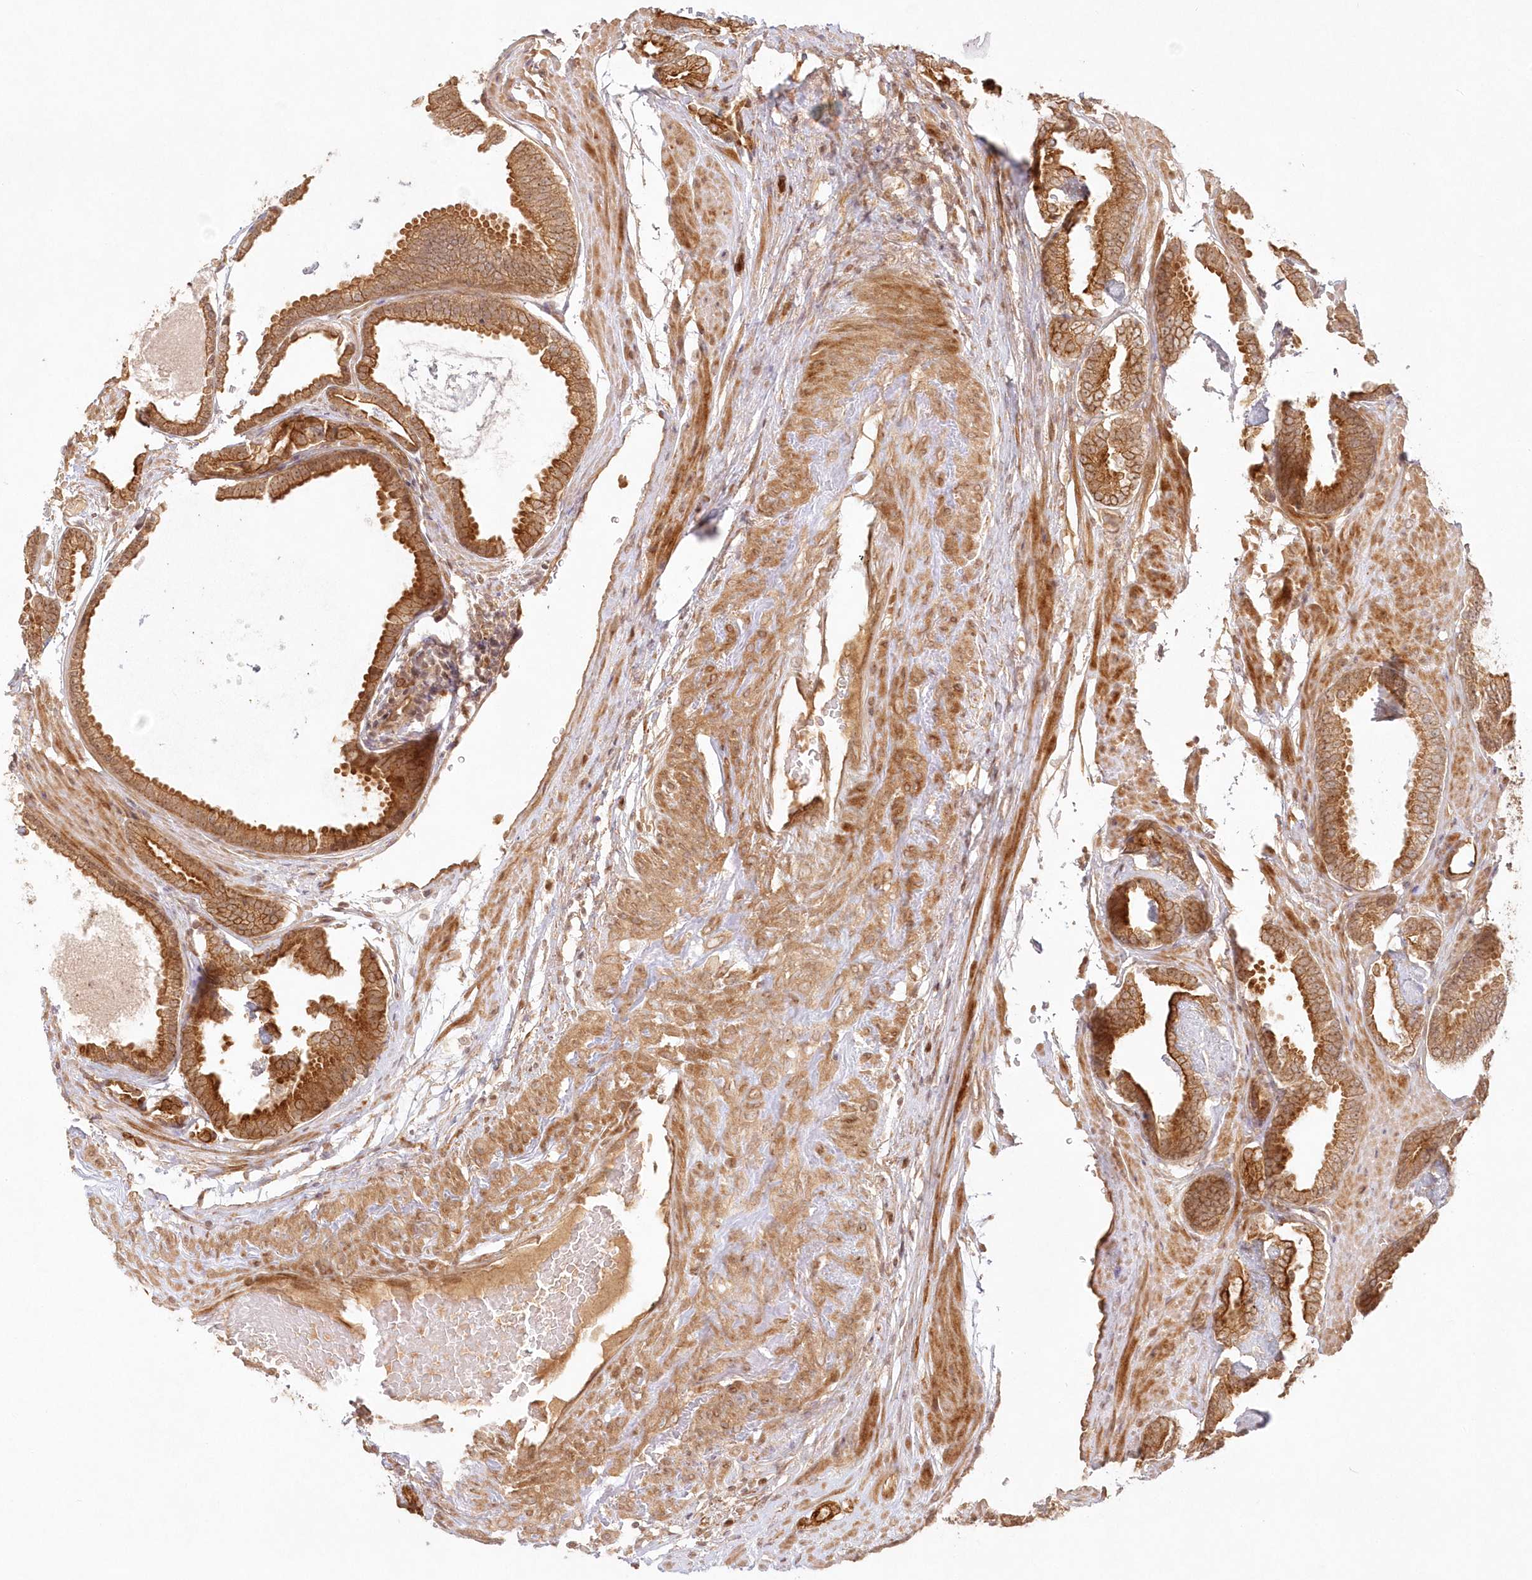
{"staining": {"intensity": "moderate", "quantity": ">75%", "location": "cytoplasmic/membranous"}, "tissue": "prostate cancer", "cell_type": "Tumor cells", "image_type": "cancer", "snomed": [{"axis": "morphology", "description": "Adenocarcinoma, Low grade"}, {"axis": "topography", "description": "Prostate"}], "caption": "IHC (DAB) staining of human prostate cancer (low-grade adenocarcinoma) exhibits moderate cytoplasmic/membranous protein staining in approximately >75% of tumor cells.", "gene": "KIAA0232", "patient": {"sex": "male", "age": 71}}